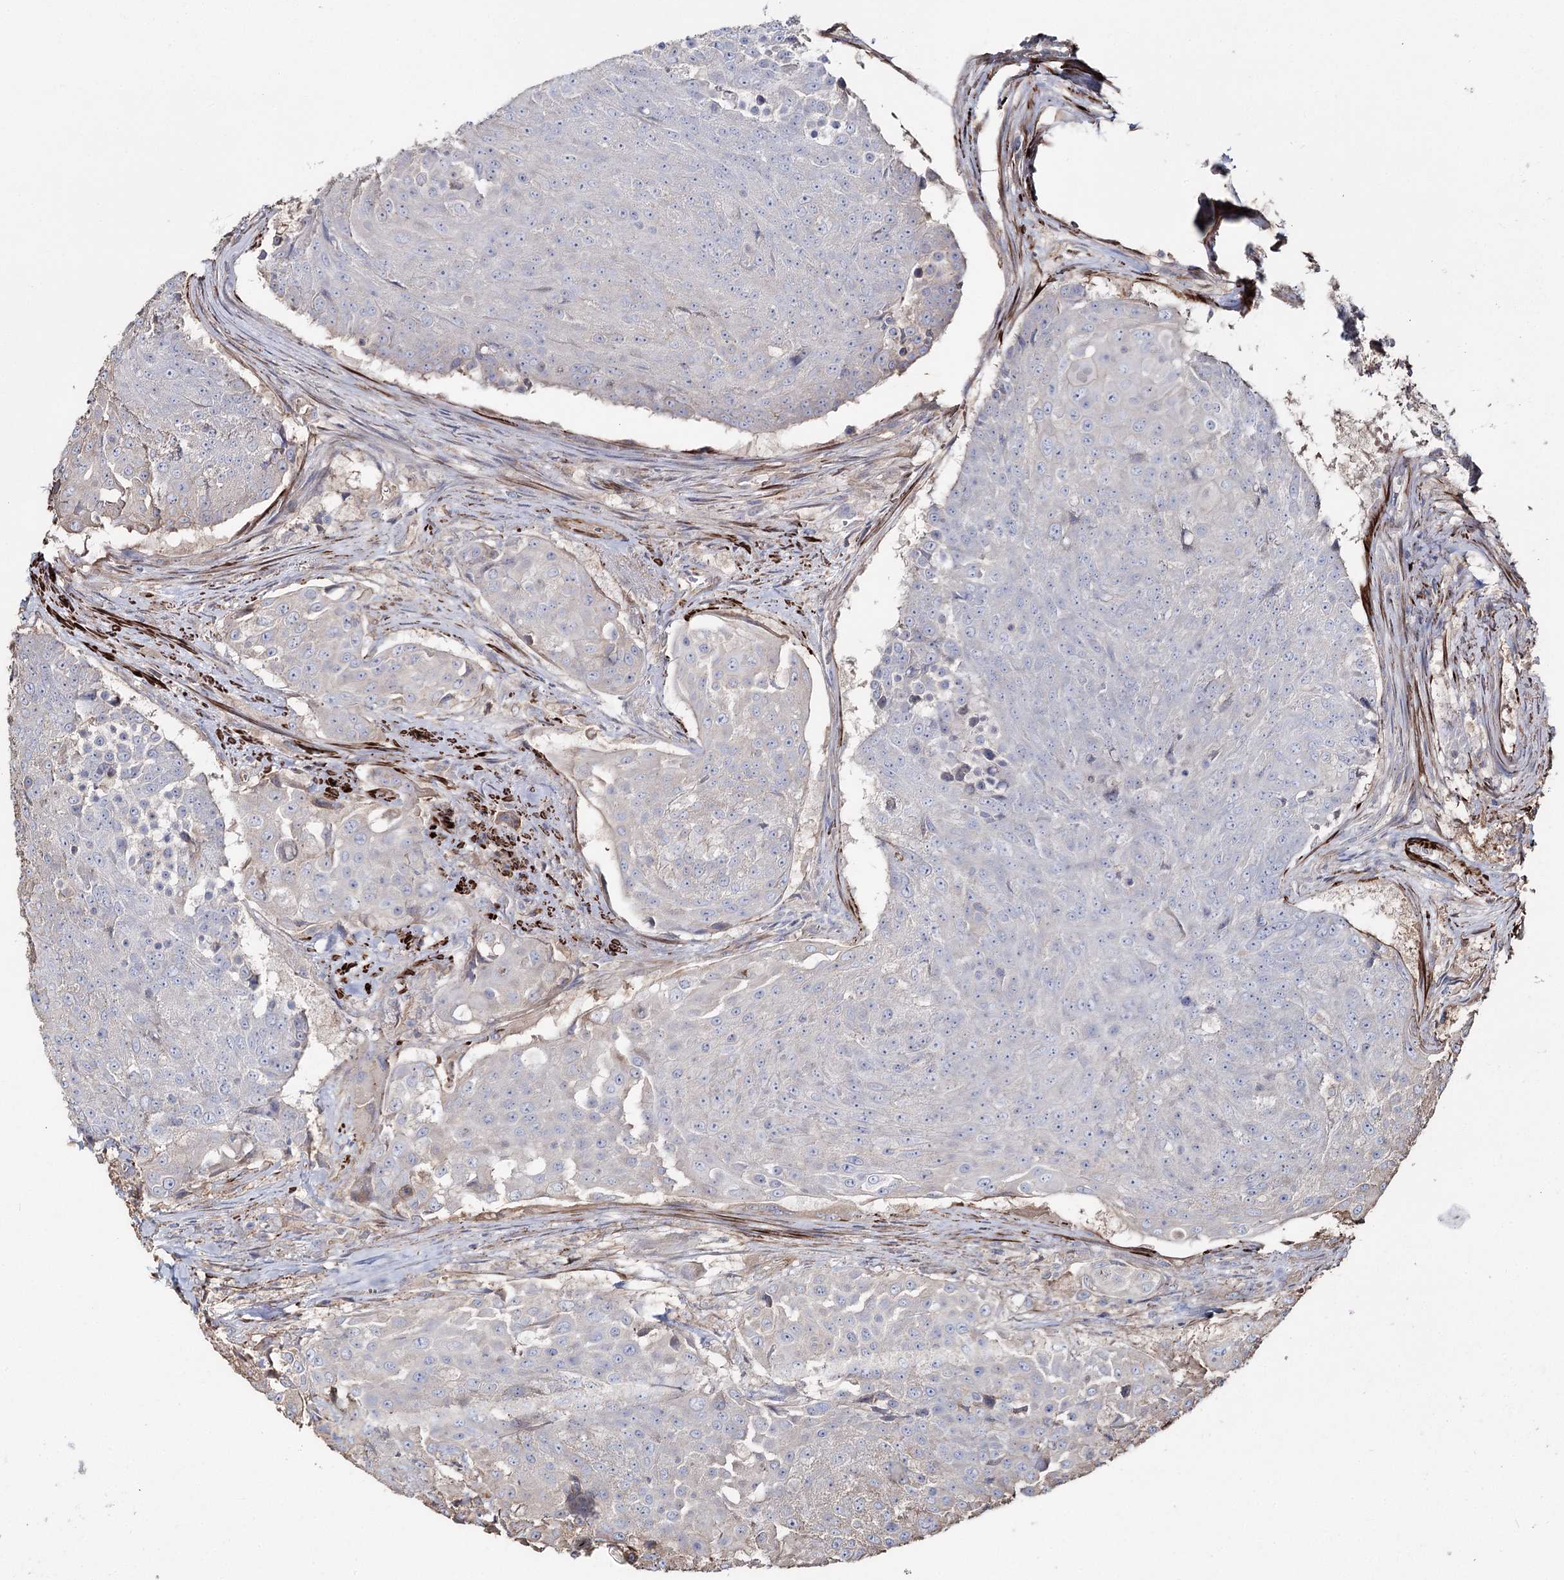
{"staining": {"intensity": "negative", "quantity": "none", "location": "none"}, "tissue": "urothelial cancer", "cell_type": "Tumor cells", "image_type": "cancer", "snomed": [{"axis": "morphology", "description": "Urothelial carcinoma, High grade"}, {"axis": "topography", "description": "Urinary bladder"}], "caption": "Protein analysis of urothelial cancer shows no significant expression in tumor cells. (DAB (3,3'-diaminobenzidine) immunohistochemistry (IHC), high magnification).", "gene": "SUMF1", "patient": {"sex": "female", "age": 63}}